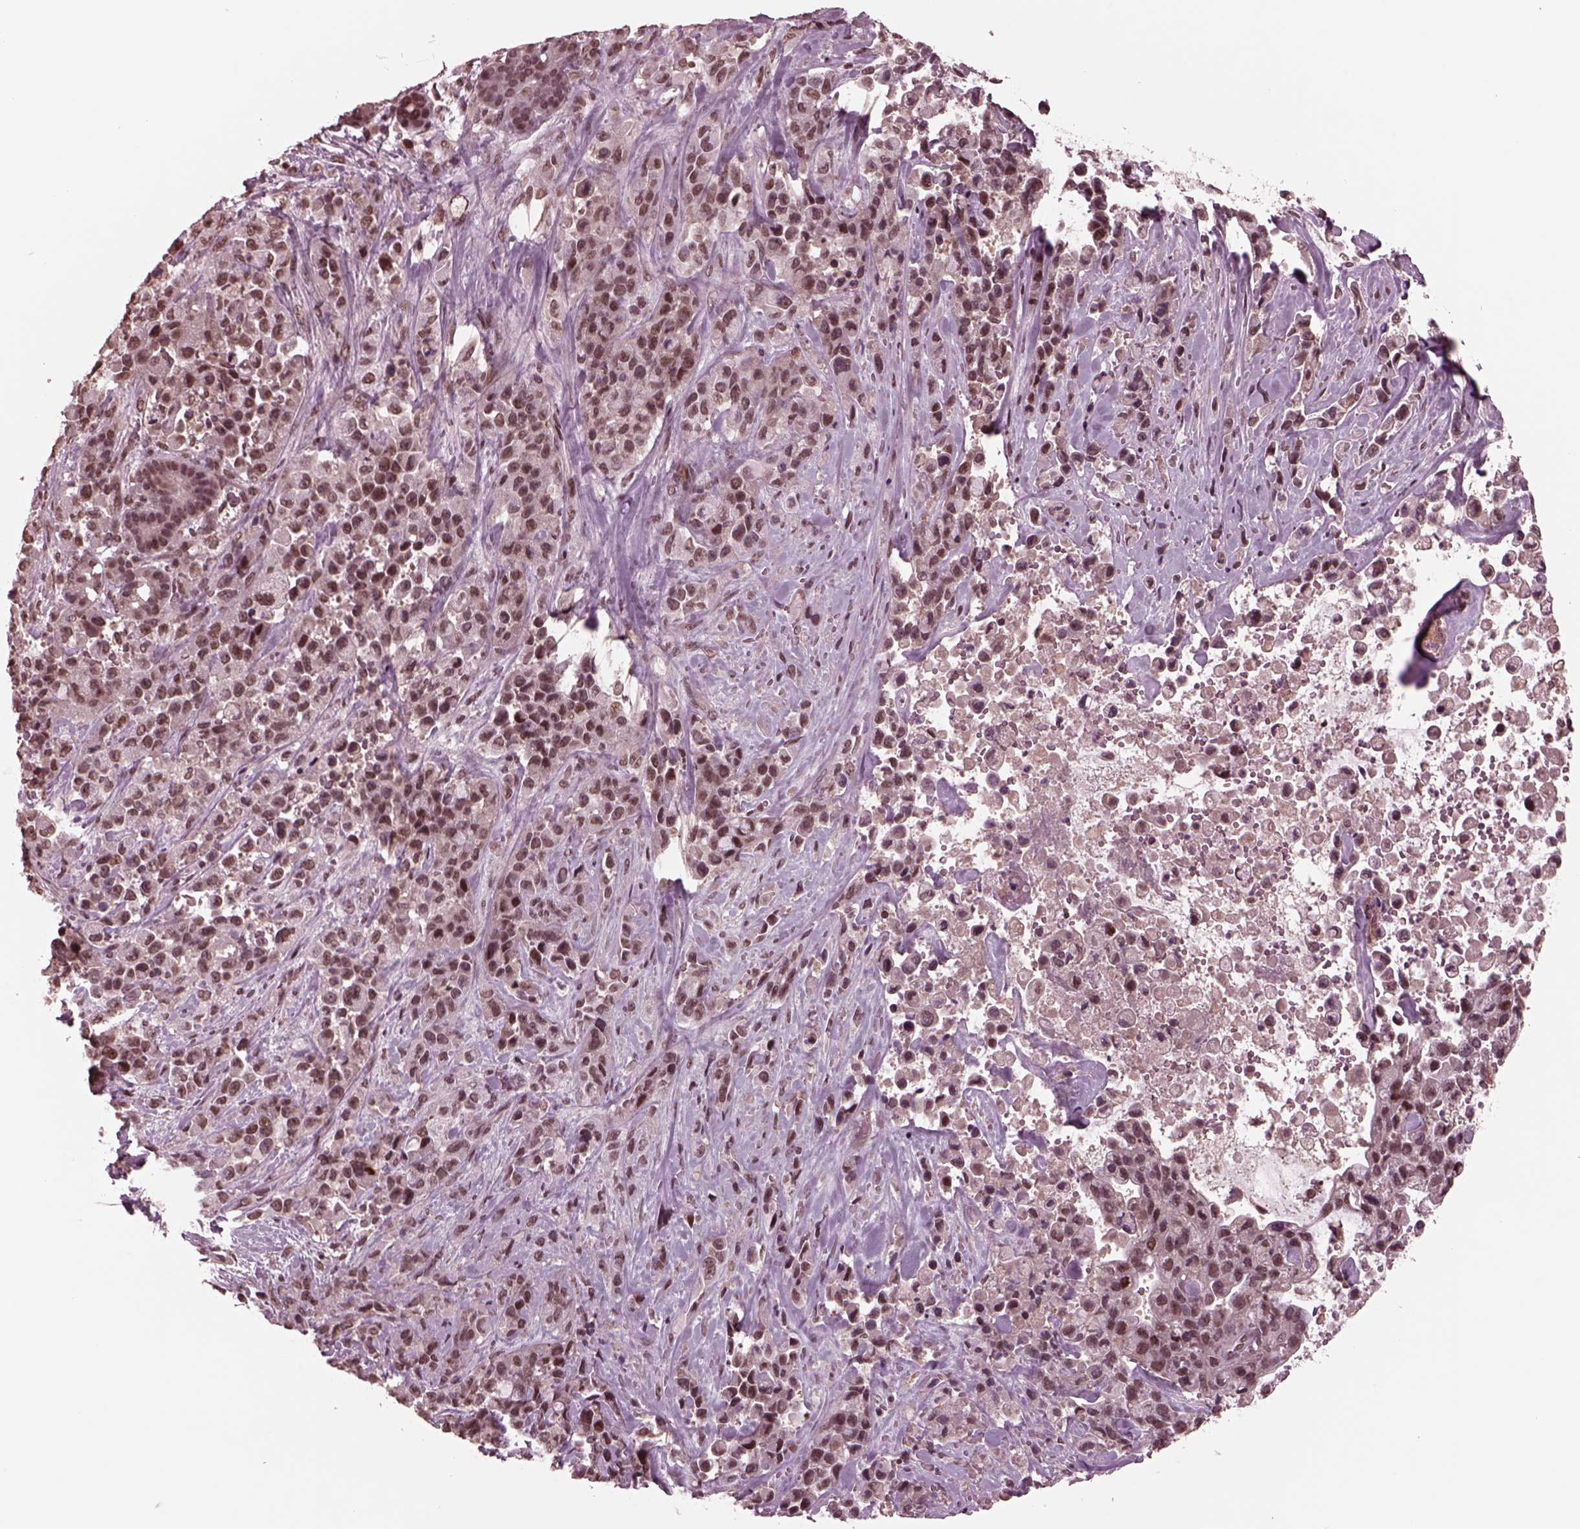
{"staining": {"intensity": "weak", "quantity": "25%-75%", "location": "nuclear"}, "tissue": "pancreatic cancer", "cell_type": "Tumor cells", "image_type": "cancer", "snomed": [{"axis": "morphology", "description": "Adenocarcinoma, NOS"}, {"axis": "topography", "description": "Pancreas"}], "caption": "Human adenocarcinoma (pancreatic) stained with a protein marker reveals weak staining in tumor cells.", "gene": "NAP1L5", "patient": {"sex": "male", "age": 44}}